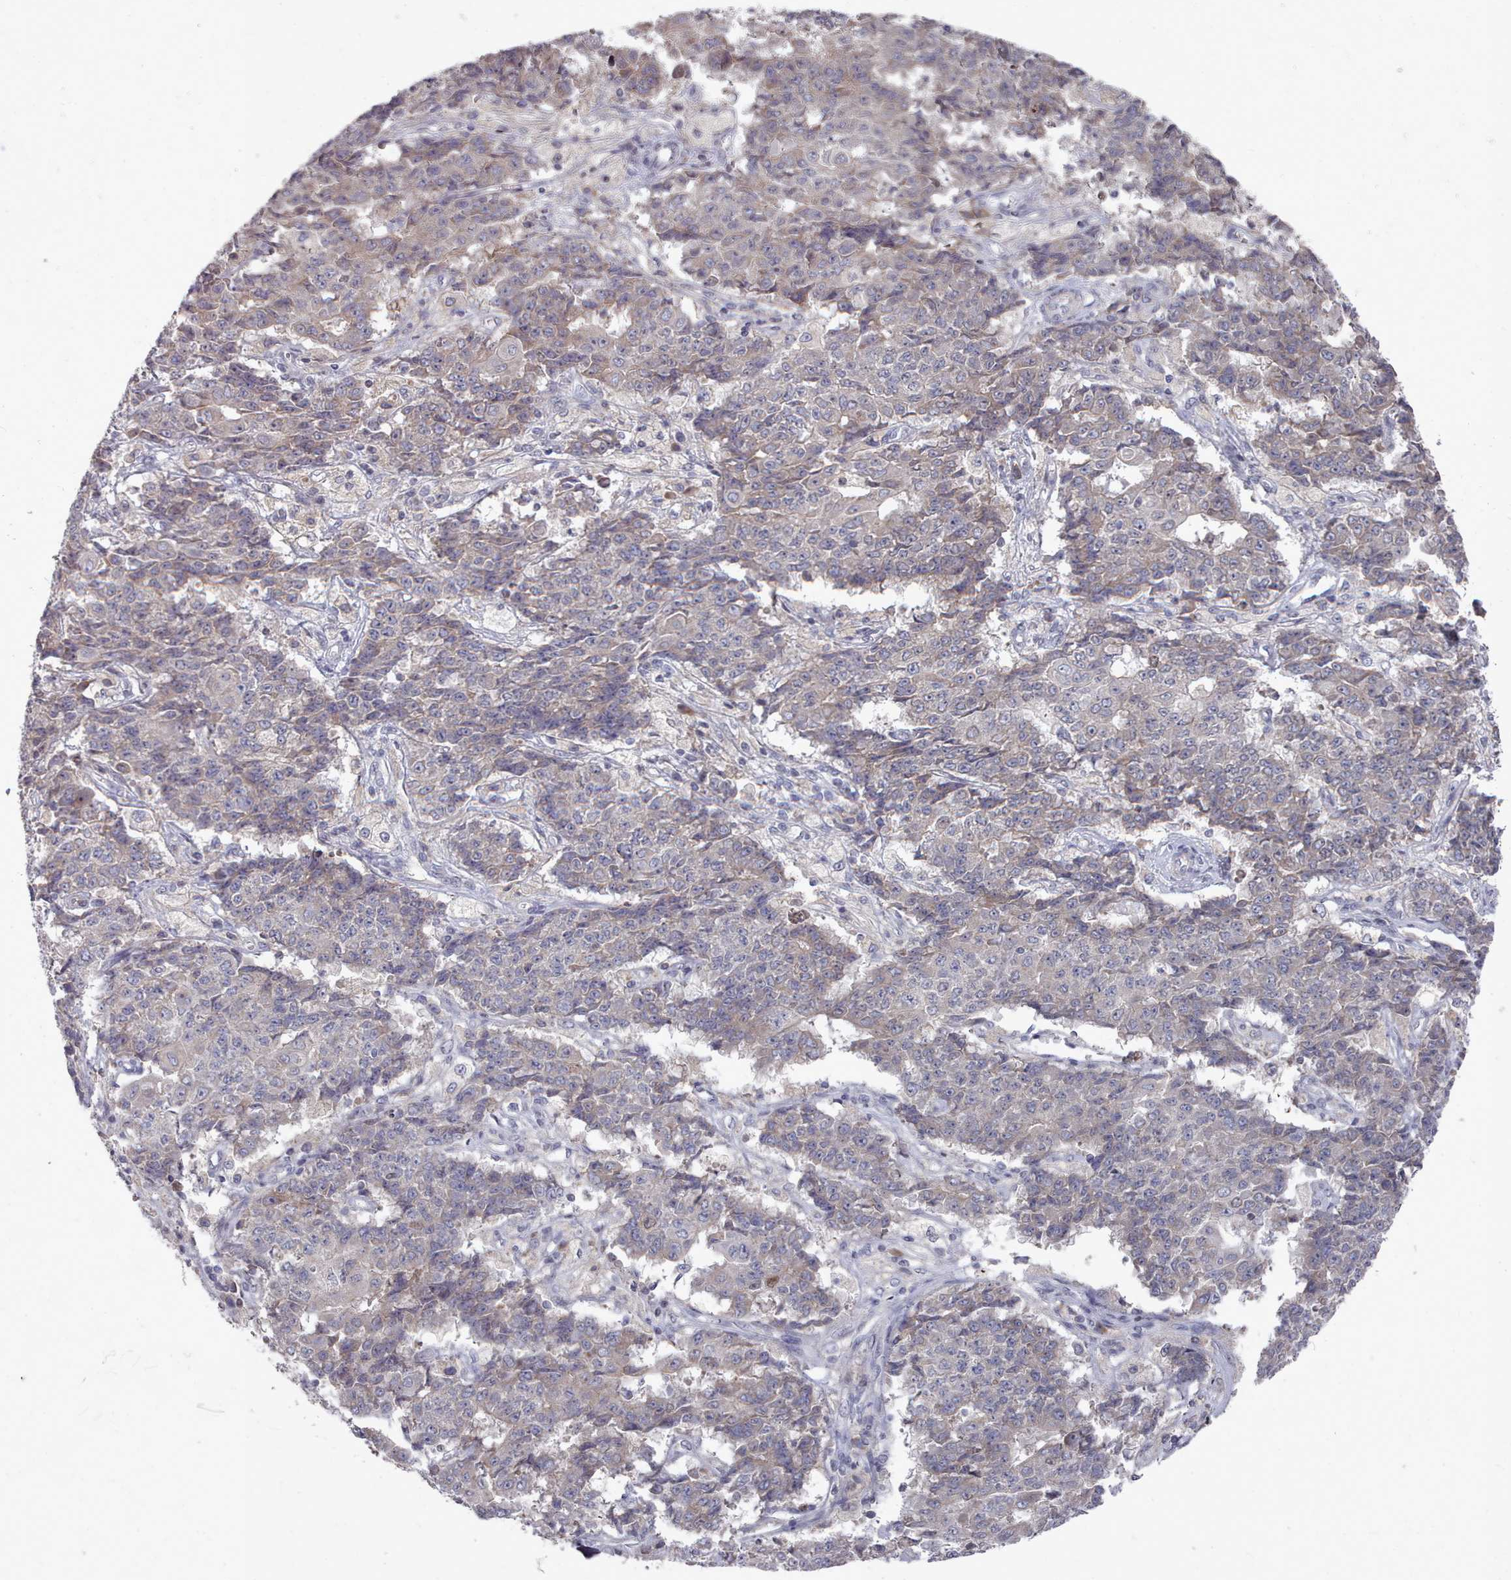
{"staining": {"intensity": "negative", "quantity": "none", "location": "none"}, "tissue": "ovarian cancer", "cell_type": "Tumor cells", "image_type": "cancer", "snomed": [{"axis": "morphology", "description": "Carcinoma, endometroid"}, {"axis": "topography", "description": "Ovary"}], "caption": "This is an immunohistochemistry (IHC) image of ovarian endometroid carcinoma. There is no expression in tumor cells.", "gene": "ACKR3", "patient": {"sex": "female", "age": 42}}